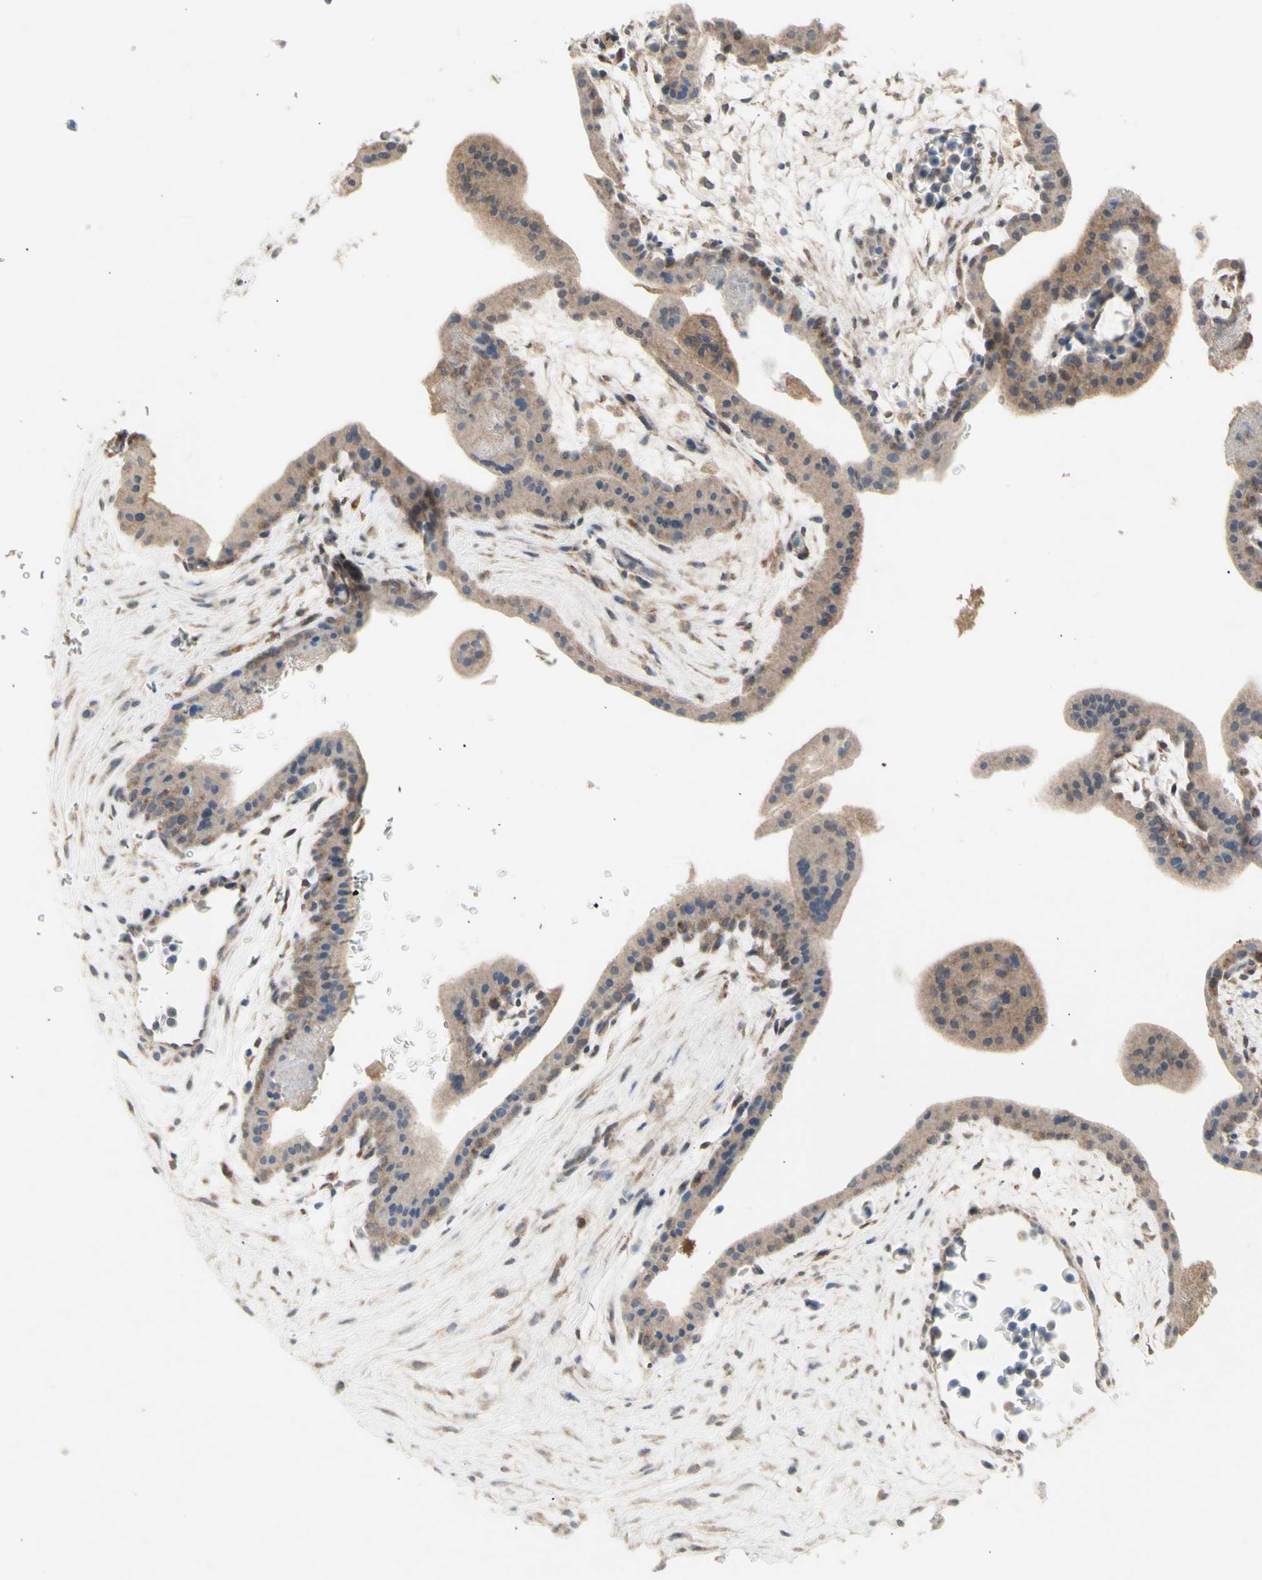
{"staining": {"intensity": "moderate", "quantity": ">75%", "location": "cytoplasmic/membranous"}, "tissue": "placenta", "cell_type": "Trophoblastic cells", "image_type": "normal", "snomed": [{"axis": "morphology", "description": "Normal tissue, NOS"}, {"axis": "topography", "description": "Placenta"}], "caption": "Protein positivity by immunohistochemistry (IHC) shows moderate cytoplasmic/membranous expression in approximately >75% of trophoblastic cells in benign placenta.", "gene": "NLRP1", "patient": {"sex": "female", "age": 35}}